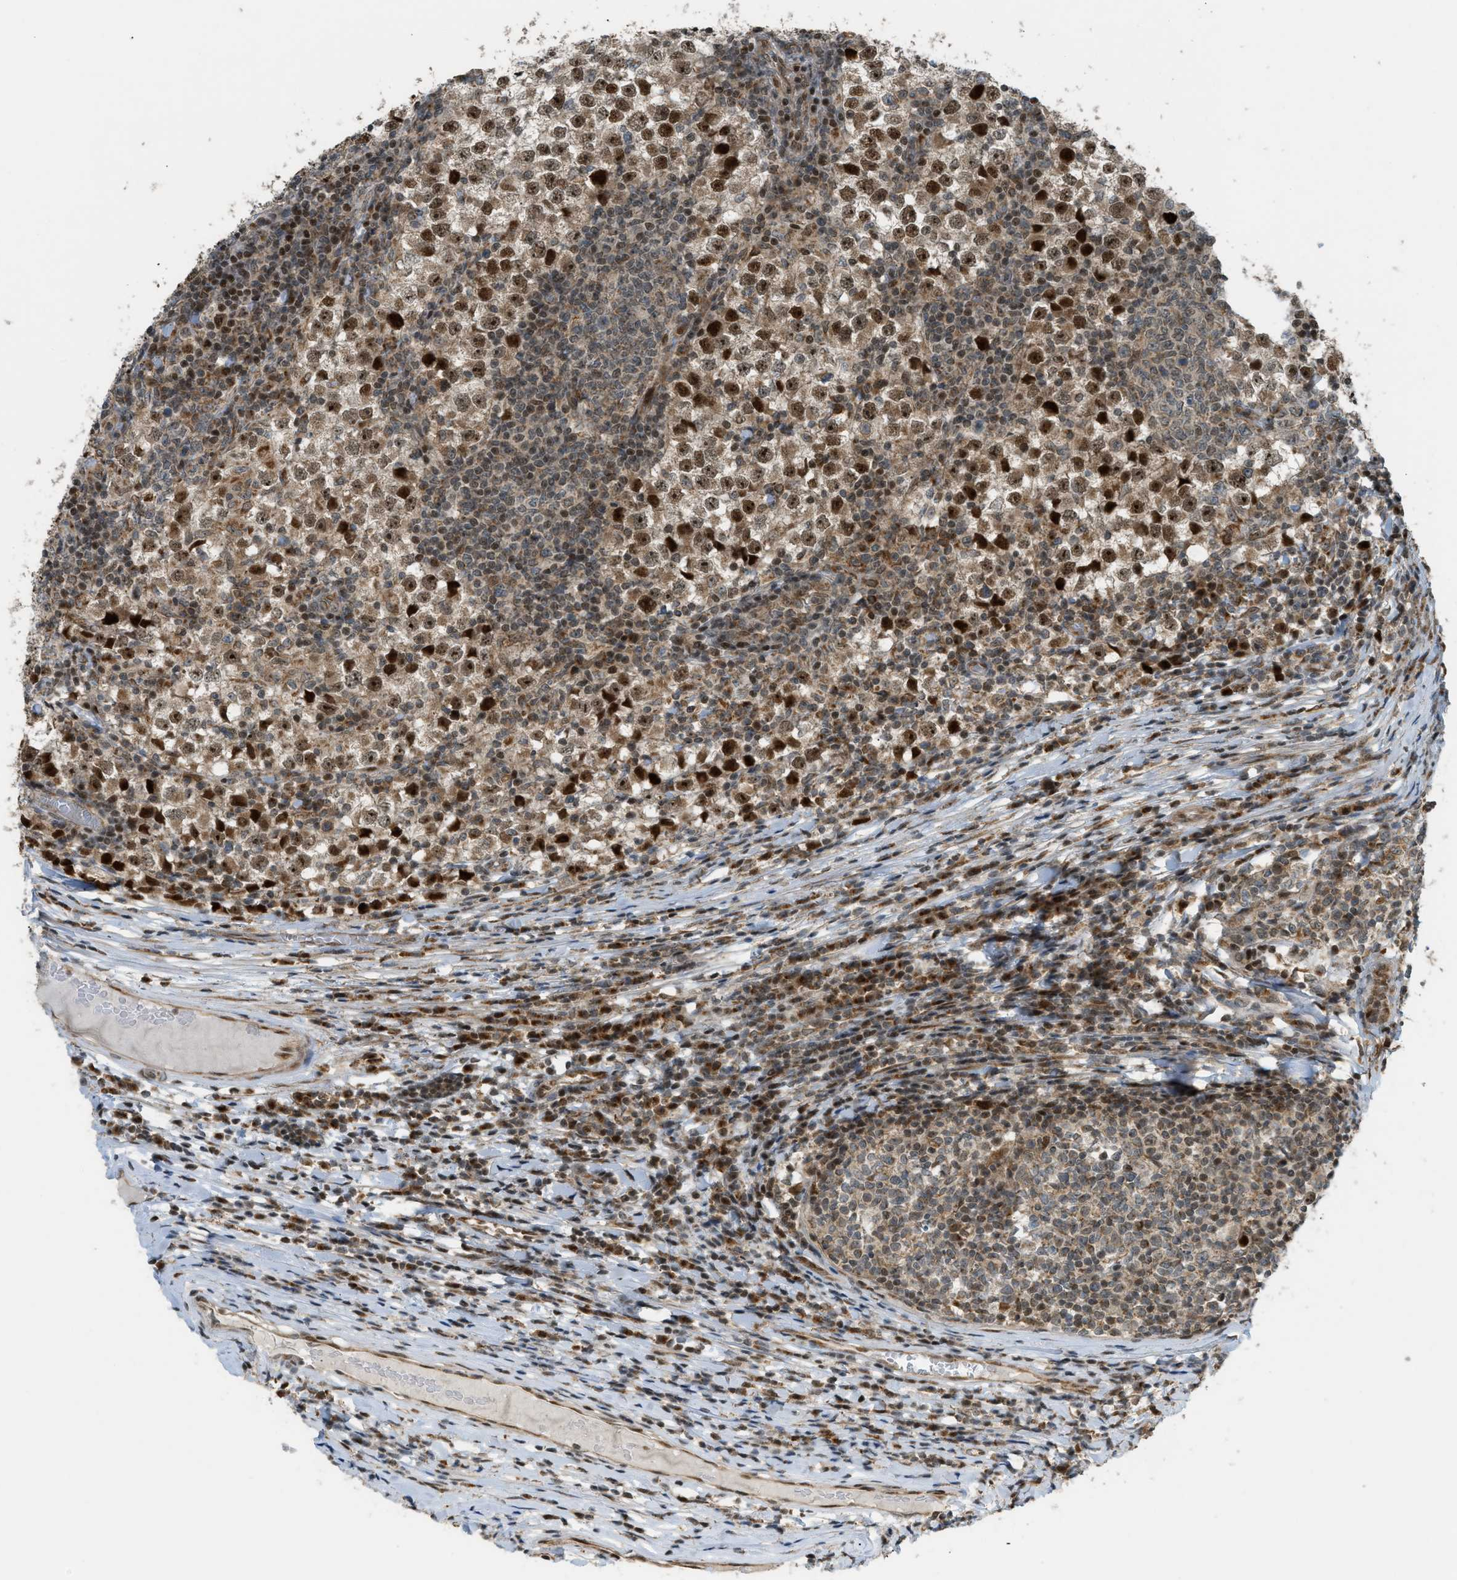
{"staining": {"intensity": "strong", "quantity": ">75%", "location": "cytoplasmic/membranous,nuclear"}, "tissue": "testis cancer", "cell_type": "Tumor cells", "image_type": "cancer", "snomed": [{"axis": "morphology", "description": "Seminoma, NOS"}, {"axis": "topography", "description": "Testis"}], "caption": "Seminoma (testis) stained with immunohistochemistry displays strong cytoplasmic/membranous and nuclear positivity in approximately >75% of tumor cells.", "gene": "CCDC186", "patient": {"sex": "male", "age": 65}}